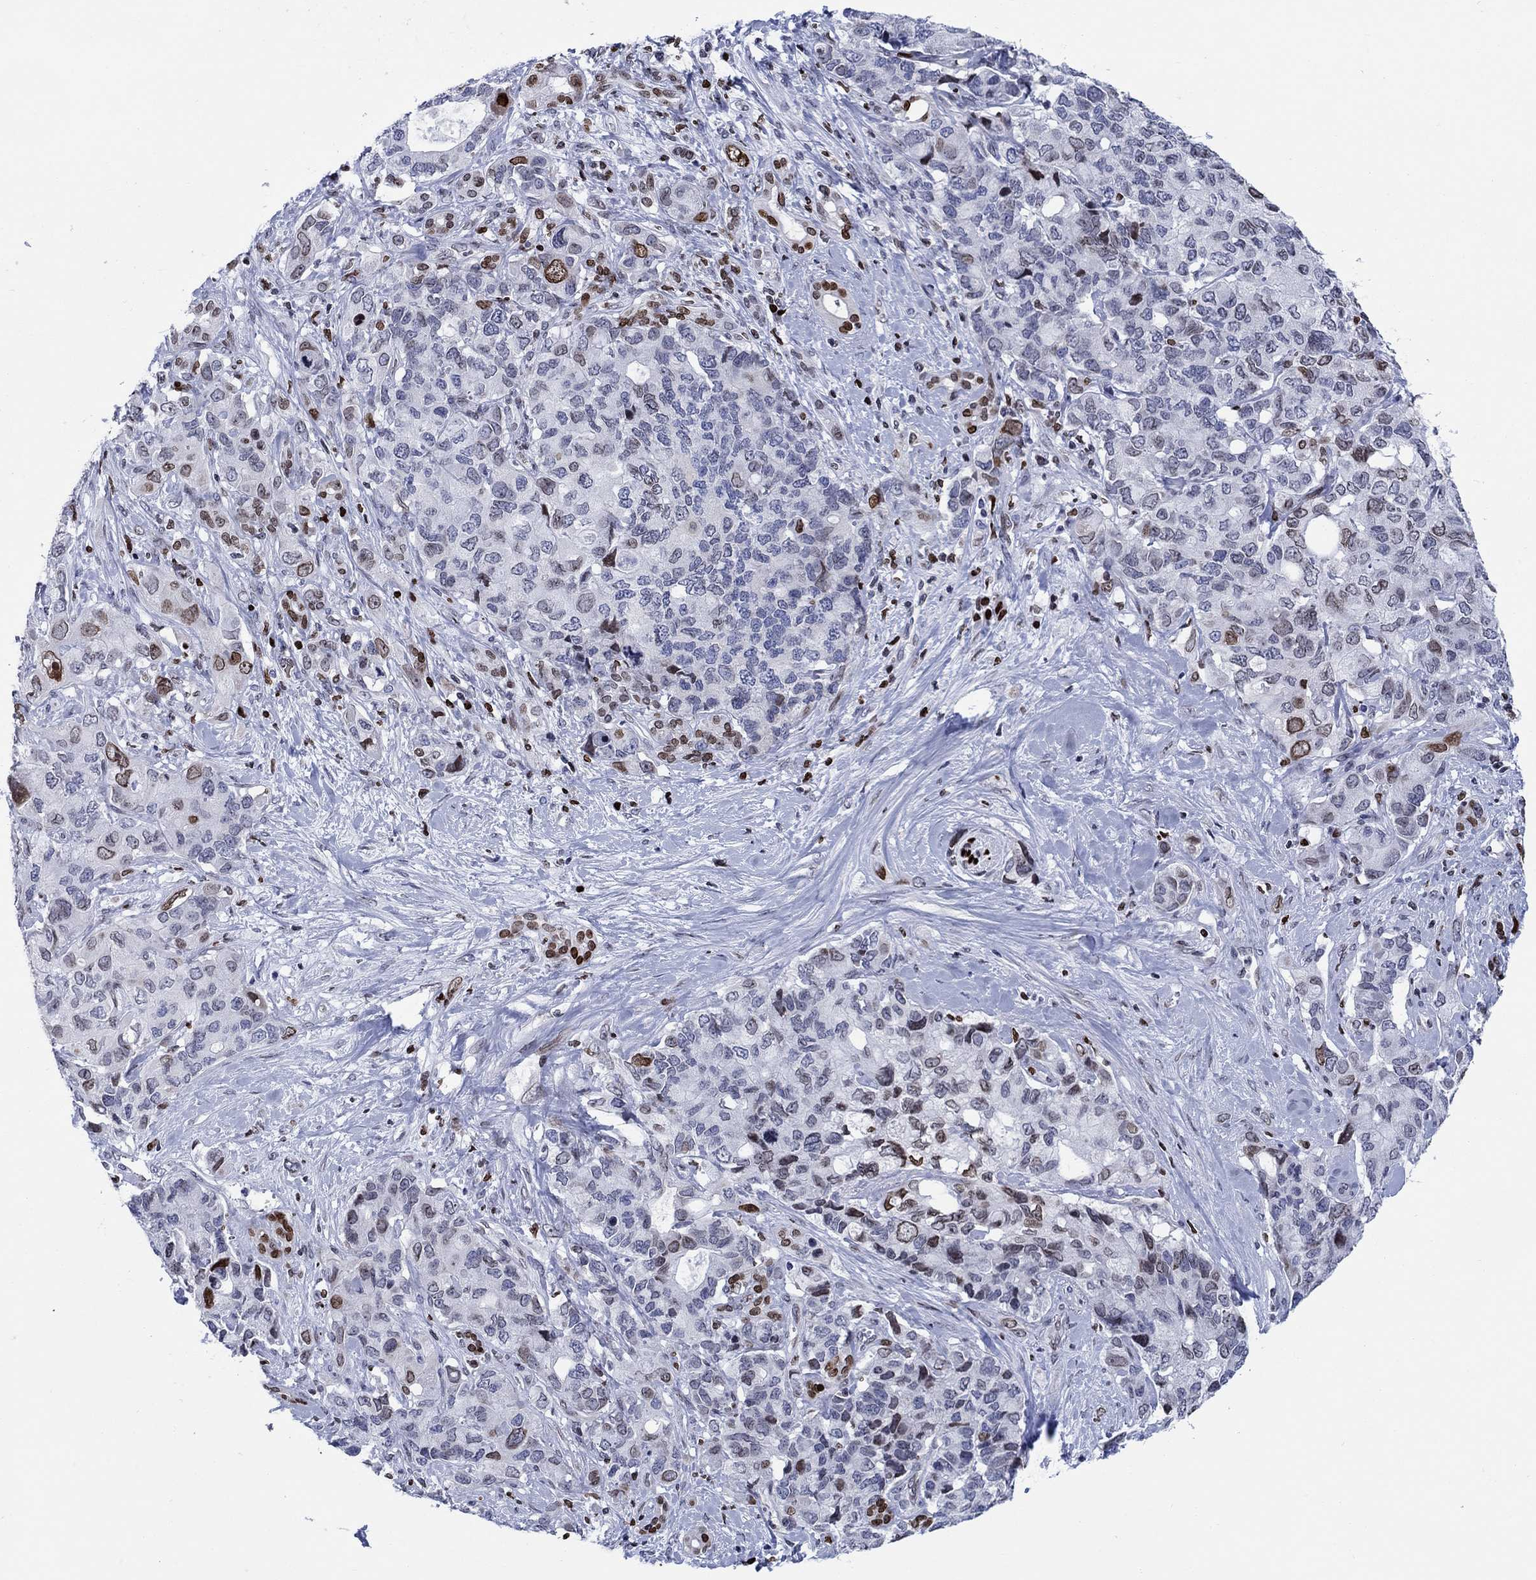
{"staining": {"intensity": "strong", "quantity": "<25%", "location": "nuclear"}, "tissue": "pancreatic cancer", "cell_type": "Tumor cells", "image_type": "cancer", "snomed": [{"axis": "morphology", "description": "Adenocarcinoma, NOS"}, {"axis": "topography", "description": "Pancreas"}], "caption": "Human pancreatic adenocarcinoma stained with a protein marker shows strong staining in tumor cells.", "gene": "HMGA1", "patient": {"sex": "female", "age": 56}}